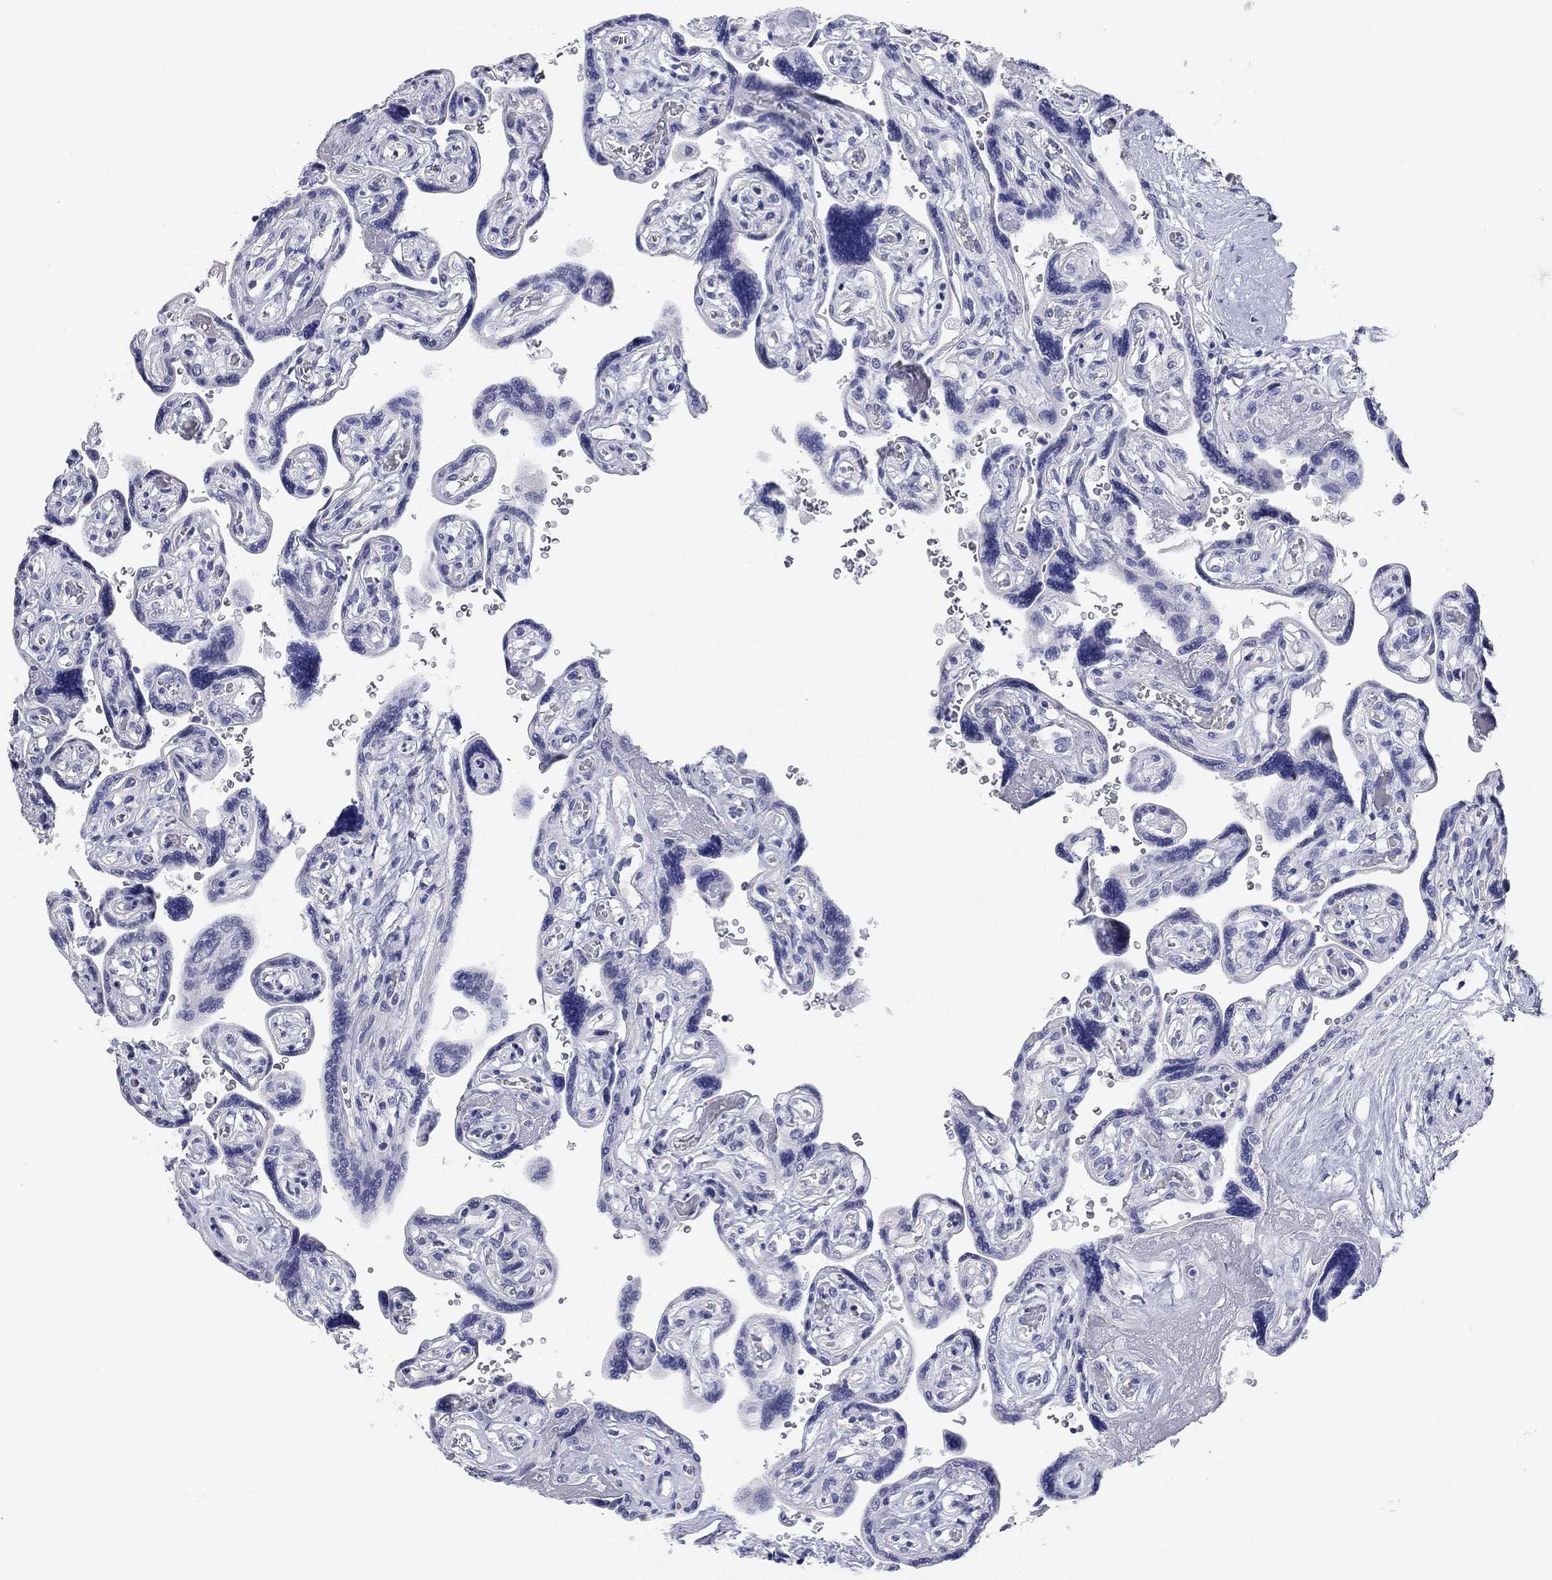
{"staining": {"intensity": "negative", "quantity": "none", "location": "none"}, "tissue": "placenta", "cell_type": "Decidual cells", "image_type": "normal", "snomed": [{"axis": "morphology", "description": "Normal tissue, NOS"}, {"axis": "topography", "description": "Placenta"}], "caption": "Immunohistochemistry (IHC) histopathology image of normal placenta stained for a protein (brown), which exhibits no expression in decidual cells.", "gene": "ENSG00000269035", "patient": {"sex": "female", "age": 32}}